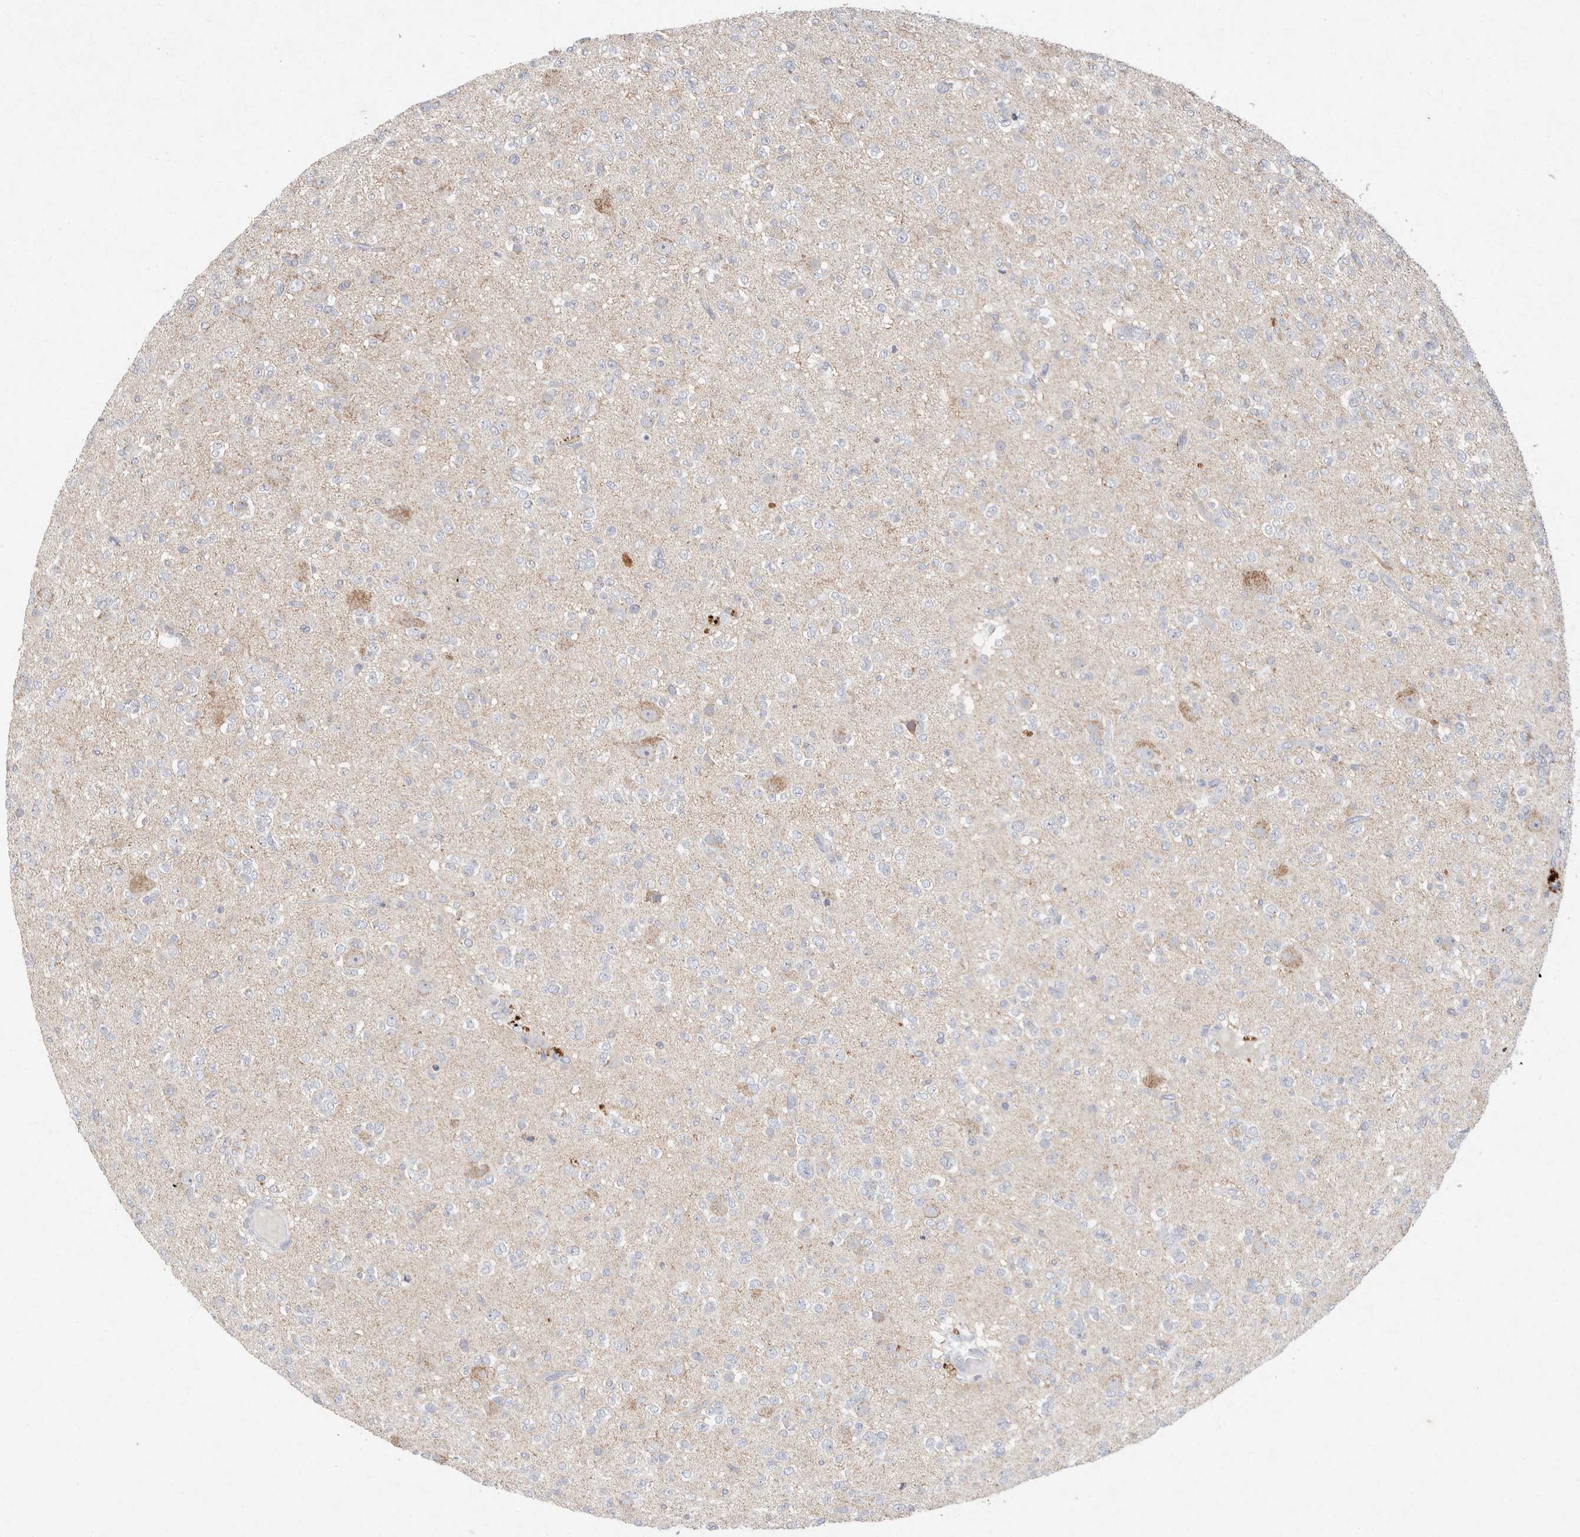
{"staining": {"intensity": "negative", "quantity": "none", "location": "none"}, "tissue": "glioma", "cell_type": "Tumor cells", "image_type": "cancer", "snomed": [{"axis": "morphology", "description": "Glioma, malignant, Low grade"}, {"axis": "topography", "description": "Brain"}], "caption": "This is a image of immunohistochemistry (IHC) staining of malignant glioma (low-grade), which shows no staining in tumor cells. The staining was performed using DAB to visualize the protein expression in brown, while the nuclei were stained in blue with hematoxylin (Magnification: 20x).", "gene": "CMTM4", "patient": {"sex": "male", "age": 38}}